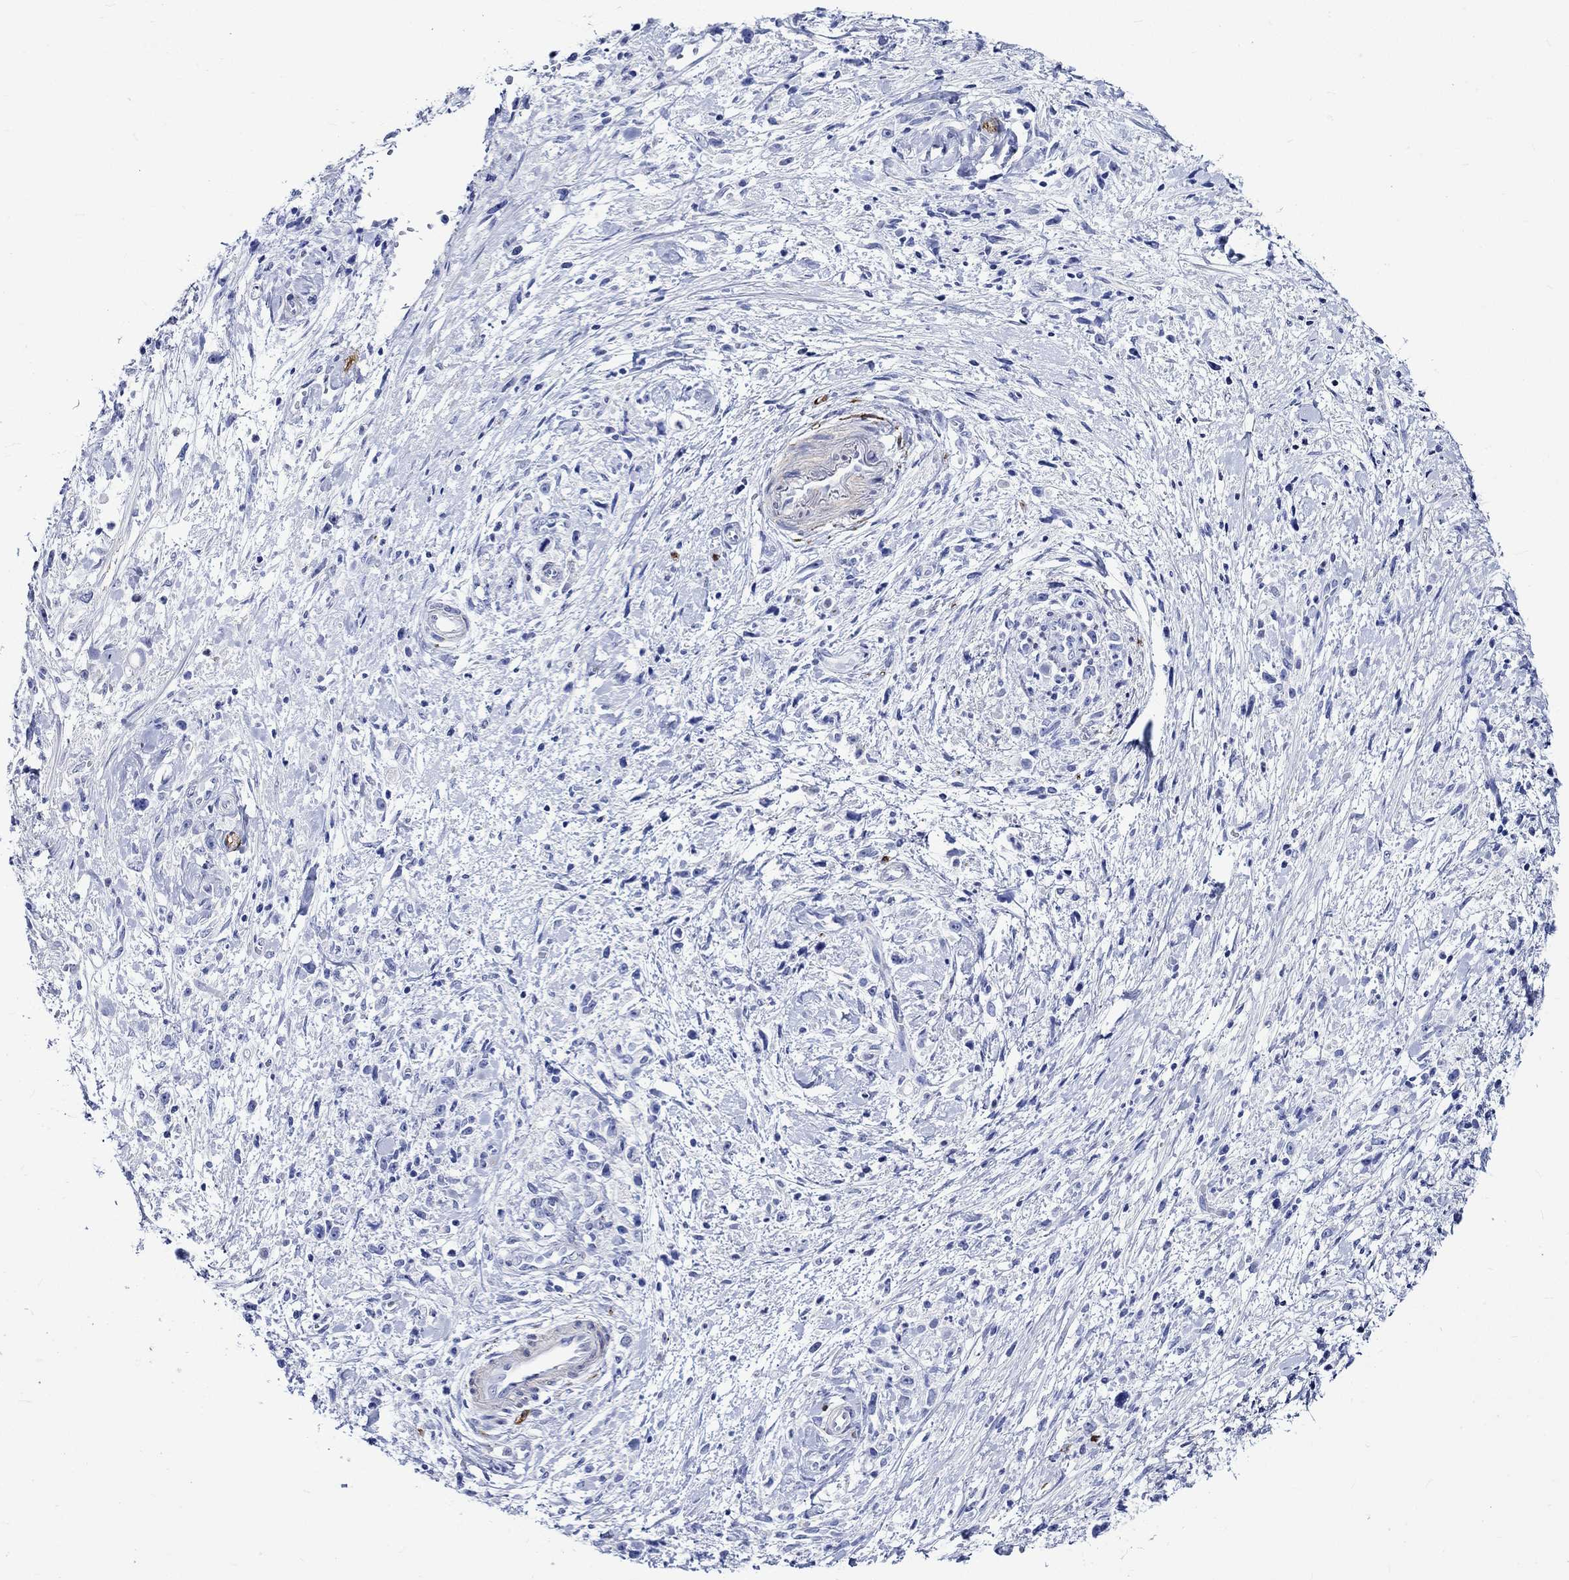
{"staining": {"intensity": "negative", "quantity": "none", "location": "none"}, "tissue": "stomach cancer", "cell_type": "Tumor cells", "image_type": "cancer", "snomed": [{"axis": "morphology", "description": "Adenocarcinoma, NOS"}, {"axis": "topography", "description": "Stomach"}], "caption": "A histopathology image of human stomach cancer is negative for staining in tumor cells.", "gene": "CRYAB", "patient": {"sex": "female", "age": 59}}